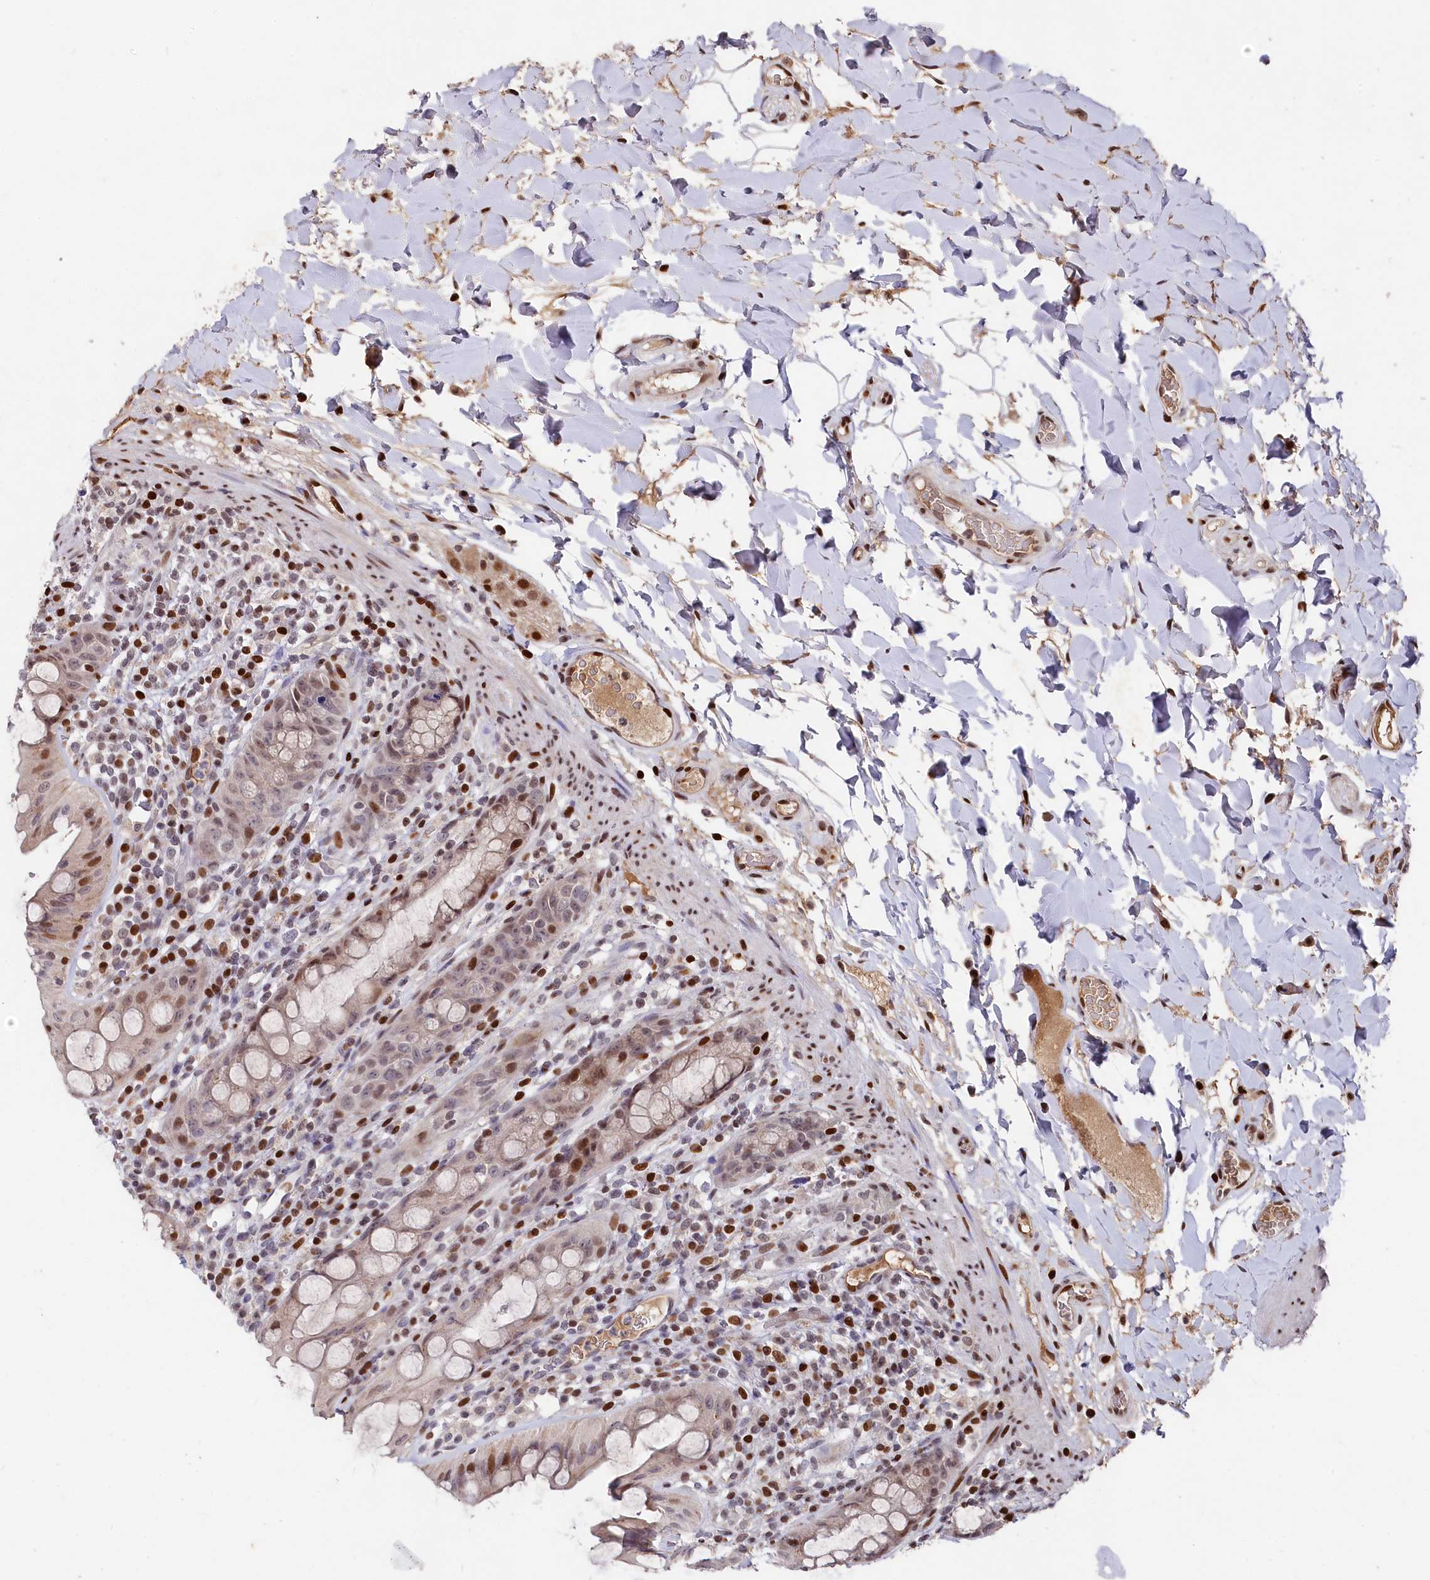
{"staining": {"intensity": "moderate", "quantity": "25%-75%", "location": "nuclear"}, "tissue": "rectum", "cell_type": "Glandular cells", "image_type": "normal", "snomed": [{"axis": "morphology", "description": "Normal tissue, NOS"}, {"axis": "topography", "description": "Rectum"}], "caption": "Immunohistochemistry (IHC) of benign rectum reveals medium levels of moderate nuclear staining in about 25%-75% of glandular cells.", "gene": "MCF2L2", "patient": {"sex": "female", "age": 57}}